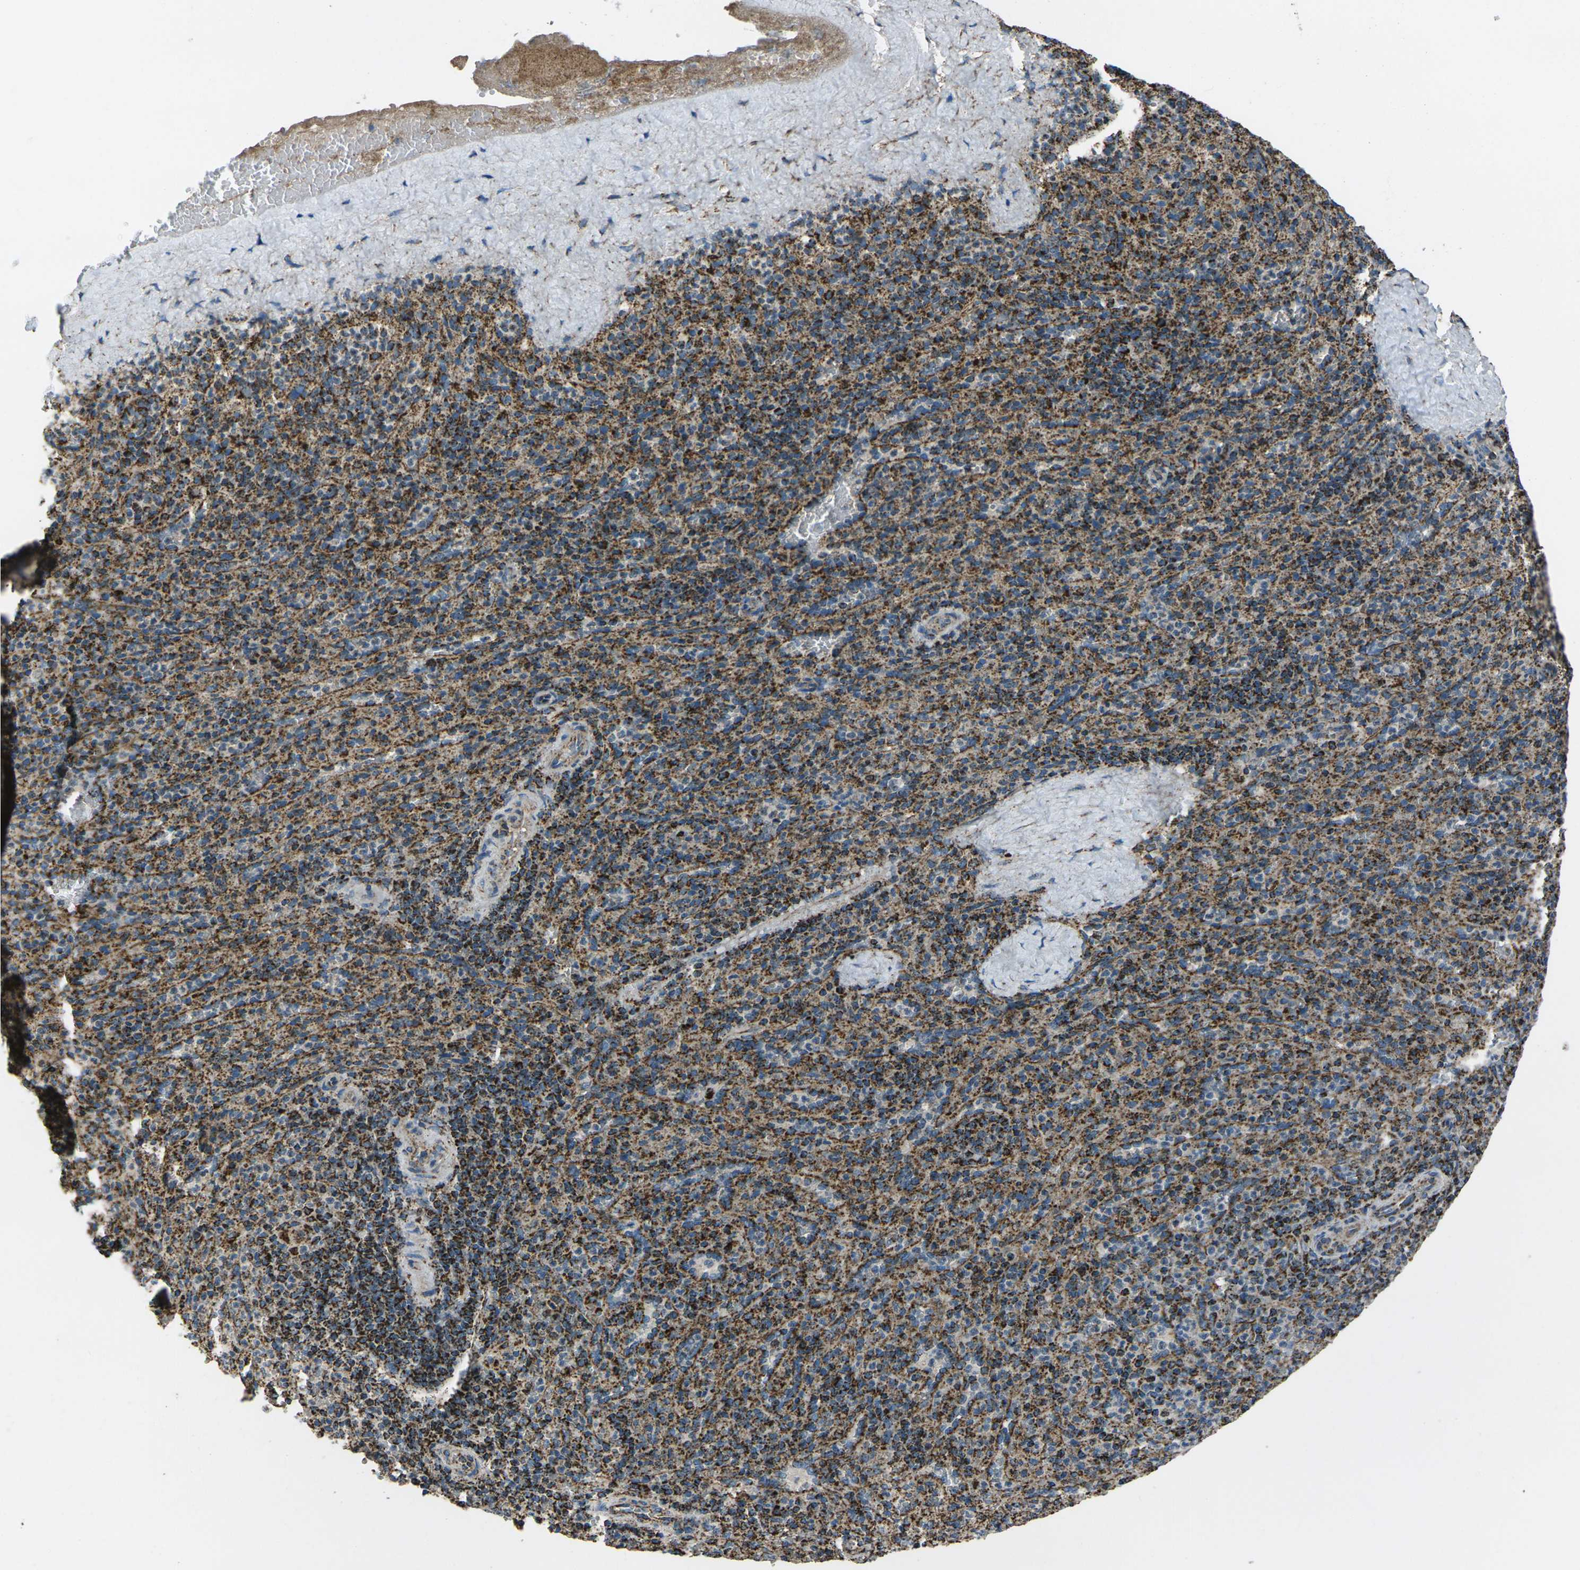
{"staining": {"intensity": "strong", "quantity": "25%-75%", "location": "cytoplasmic/membranous"}, "tissue": "spleen", "cell_type": "Cells in red pulp", "image_type": "normal", "snomed": [{"axis": "morphology", "description": "Normal tissue, NOS"}, {"axis": "topography", "description": "Spleen"}], "caption": "Immunohistochemistry (DAB) staining of unremarkable human spleen reveals strong cytoplasmic/membranous protein staining in approximately 25%-75% of cells in red pulp.", "gene": "KLHL5", "patient": {"sex": "male", "age": 36}}